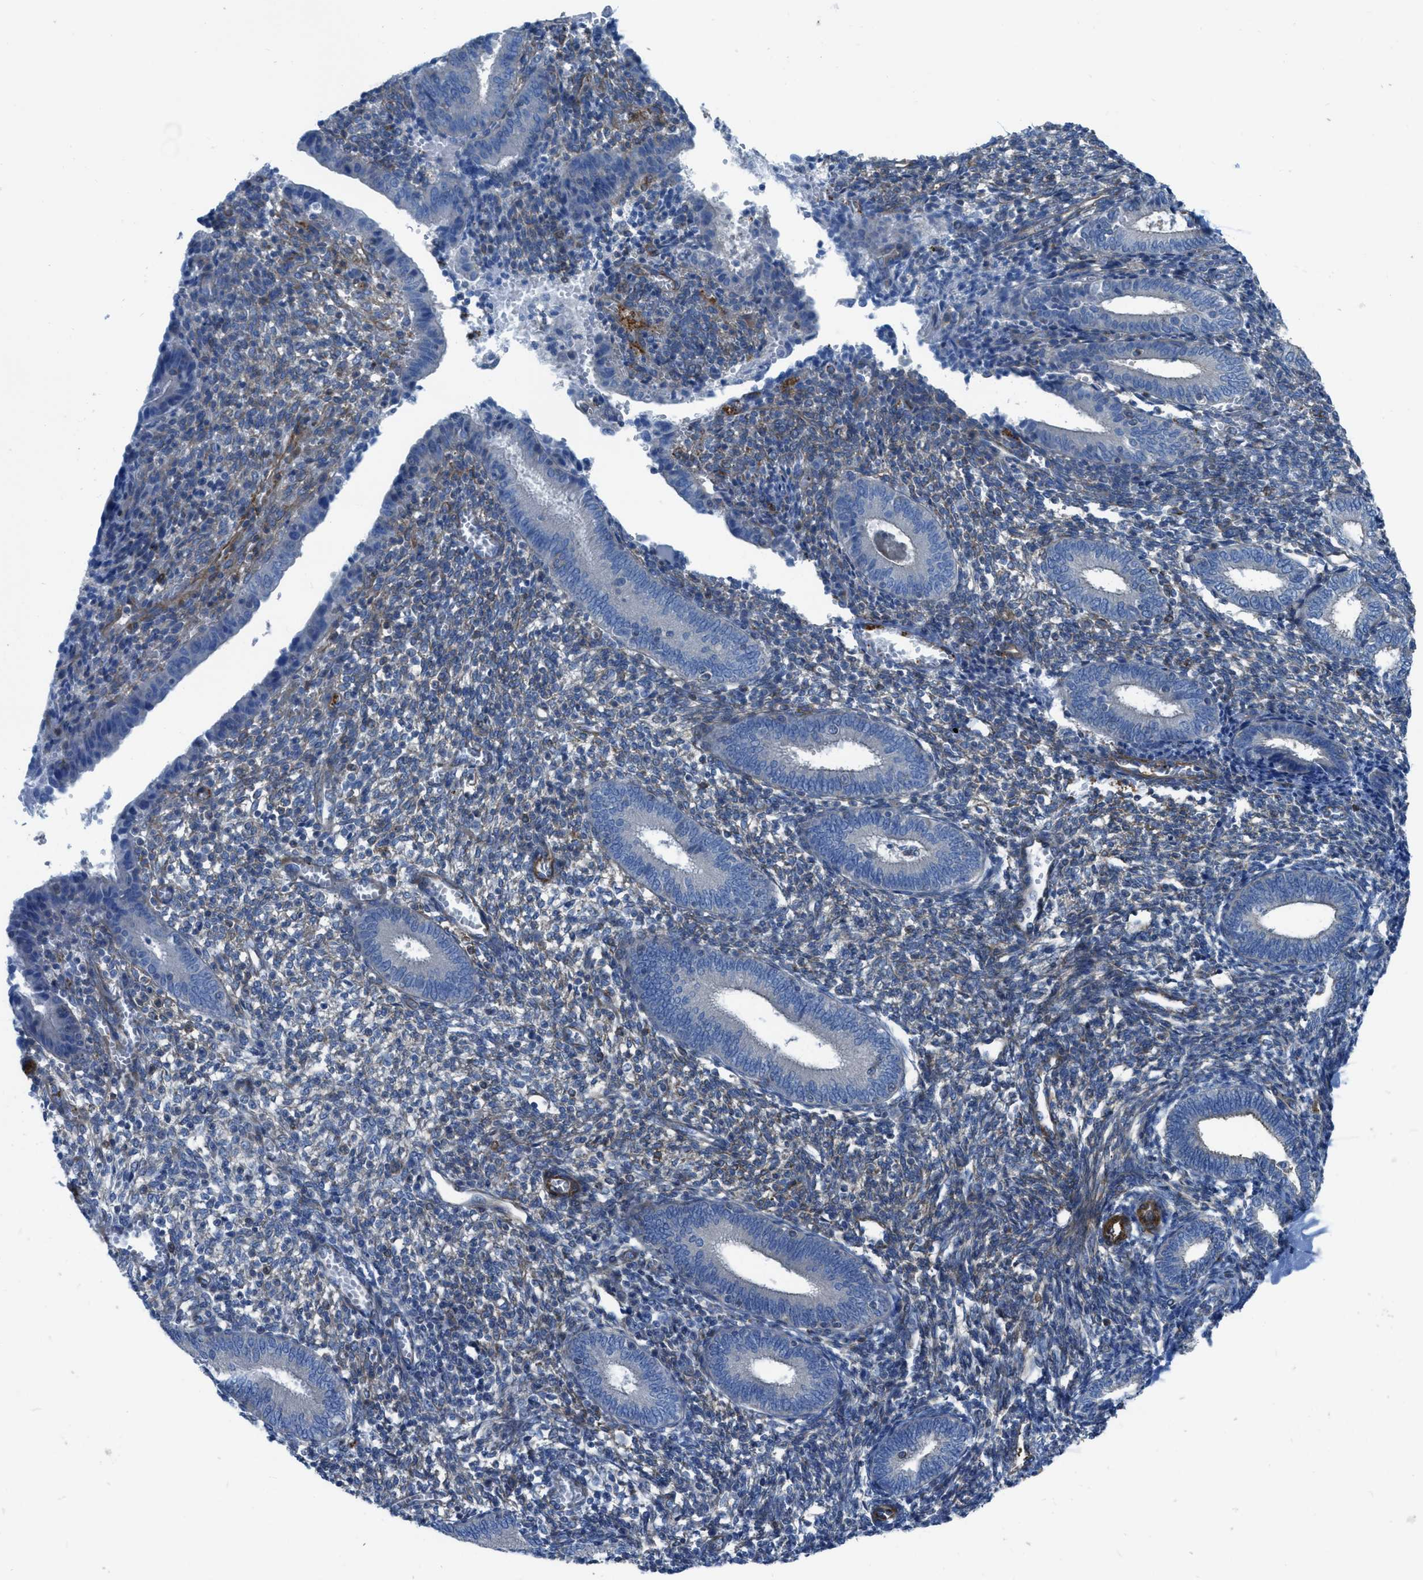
{"staining": {"intensity": "weak", "quantity": "<25%", "location": "cytoplasmic/membranous"}, "tissue": "endometrium", "cell_type": "Cells in endometrial stroma", "image_type": "normal", "snomed": [{"axis": "morphology", "description": "Normal tissue, NOS"}, {"axis": "topography", "description": "Endometrium"}], "caption": "An IHC photomicrograph of unremarkable endometrium is shown. There is no staining in cells in endometrial stroma of endometrium. The staining is performed using DAB (3,3'-diaminobenzidine) brown chromogen with nuclei counter-stained in using hematoxylin.", "gene": "KCNH7", "patient": {"sex": "female", "age": 41}}